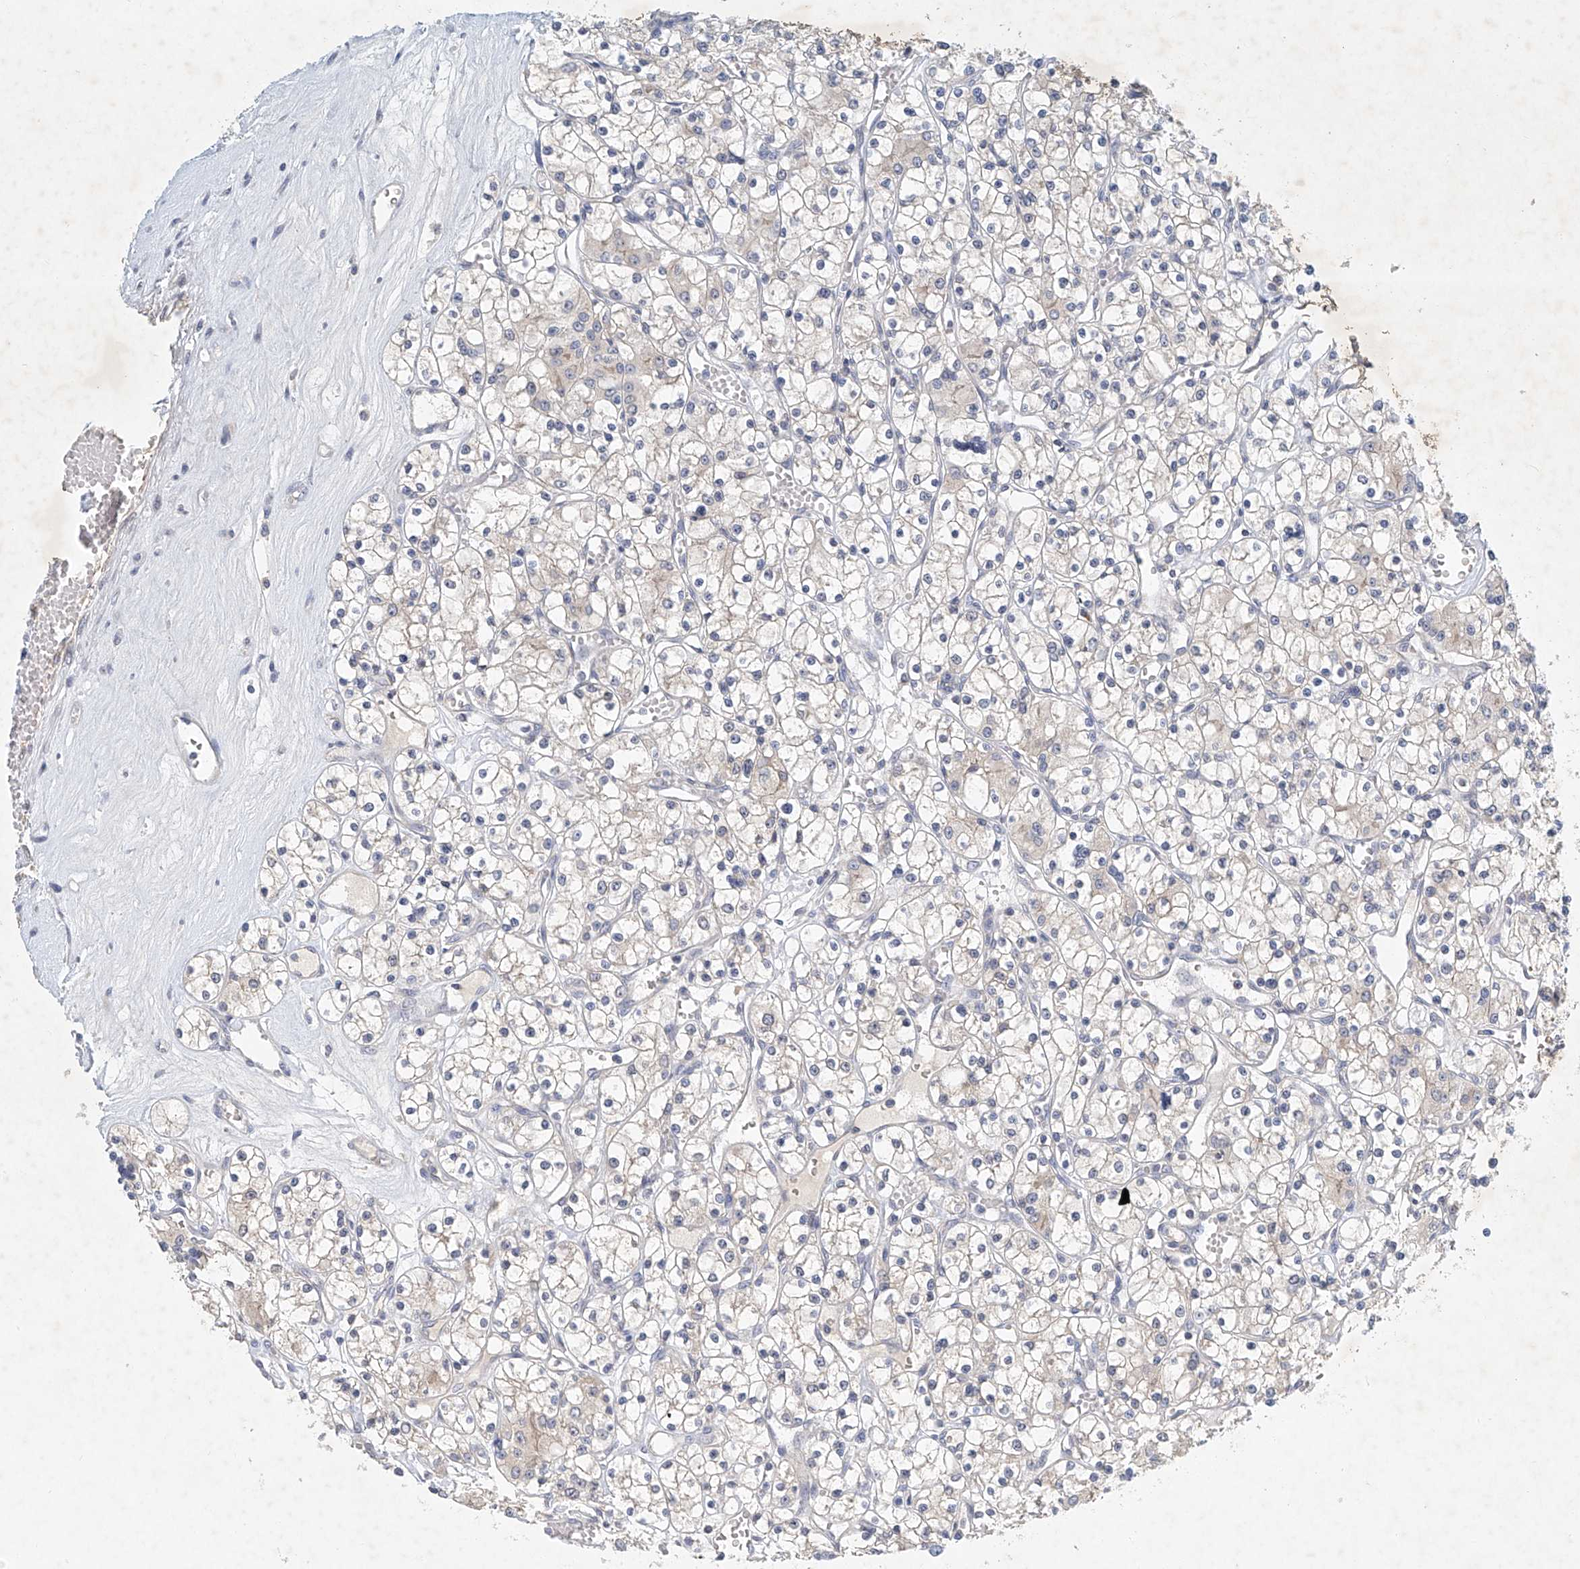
{"staining": {"intensity": "weak", "quantity": "<25%", "location": "cytoplasmic/membranous"}, "tissue": "renal cancer", "cell_type": "Tumor cells", "image_type": "cancer", "snomed": [{"axis": "morphology", "description": "Adenocarcinoma, NOS"}, {"axis": "topography", "description": "Kidney"}], "caption": "An immunohistochemistry histopathology image of renal adenocarcinoma is shown. There is no staining in tumor cells of renal adenocarcinoma.", "gene": "CARMIL1", "patient": {"sex": "female", "age": 59}}